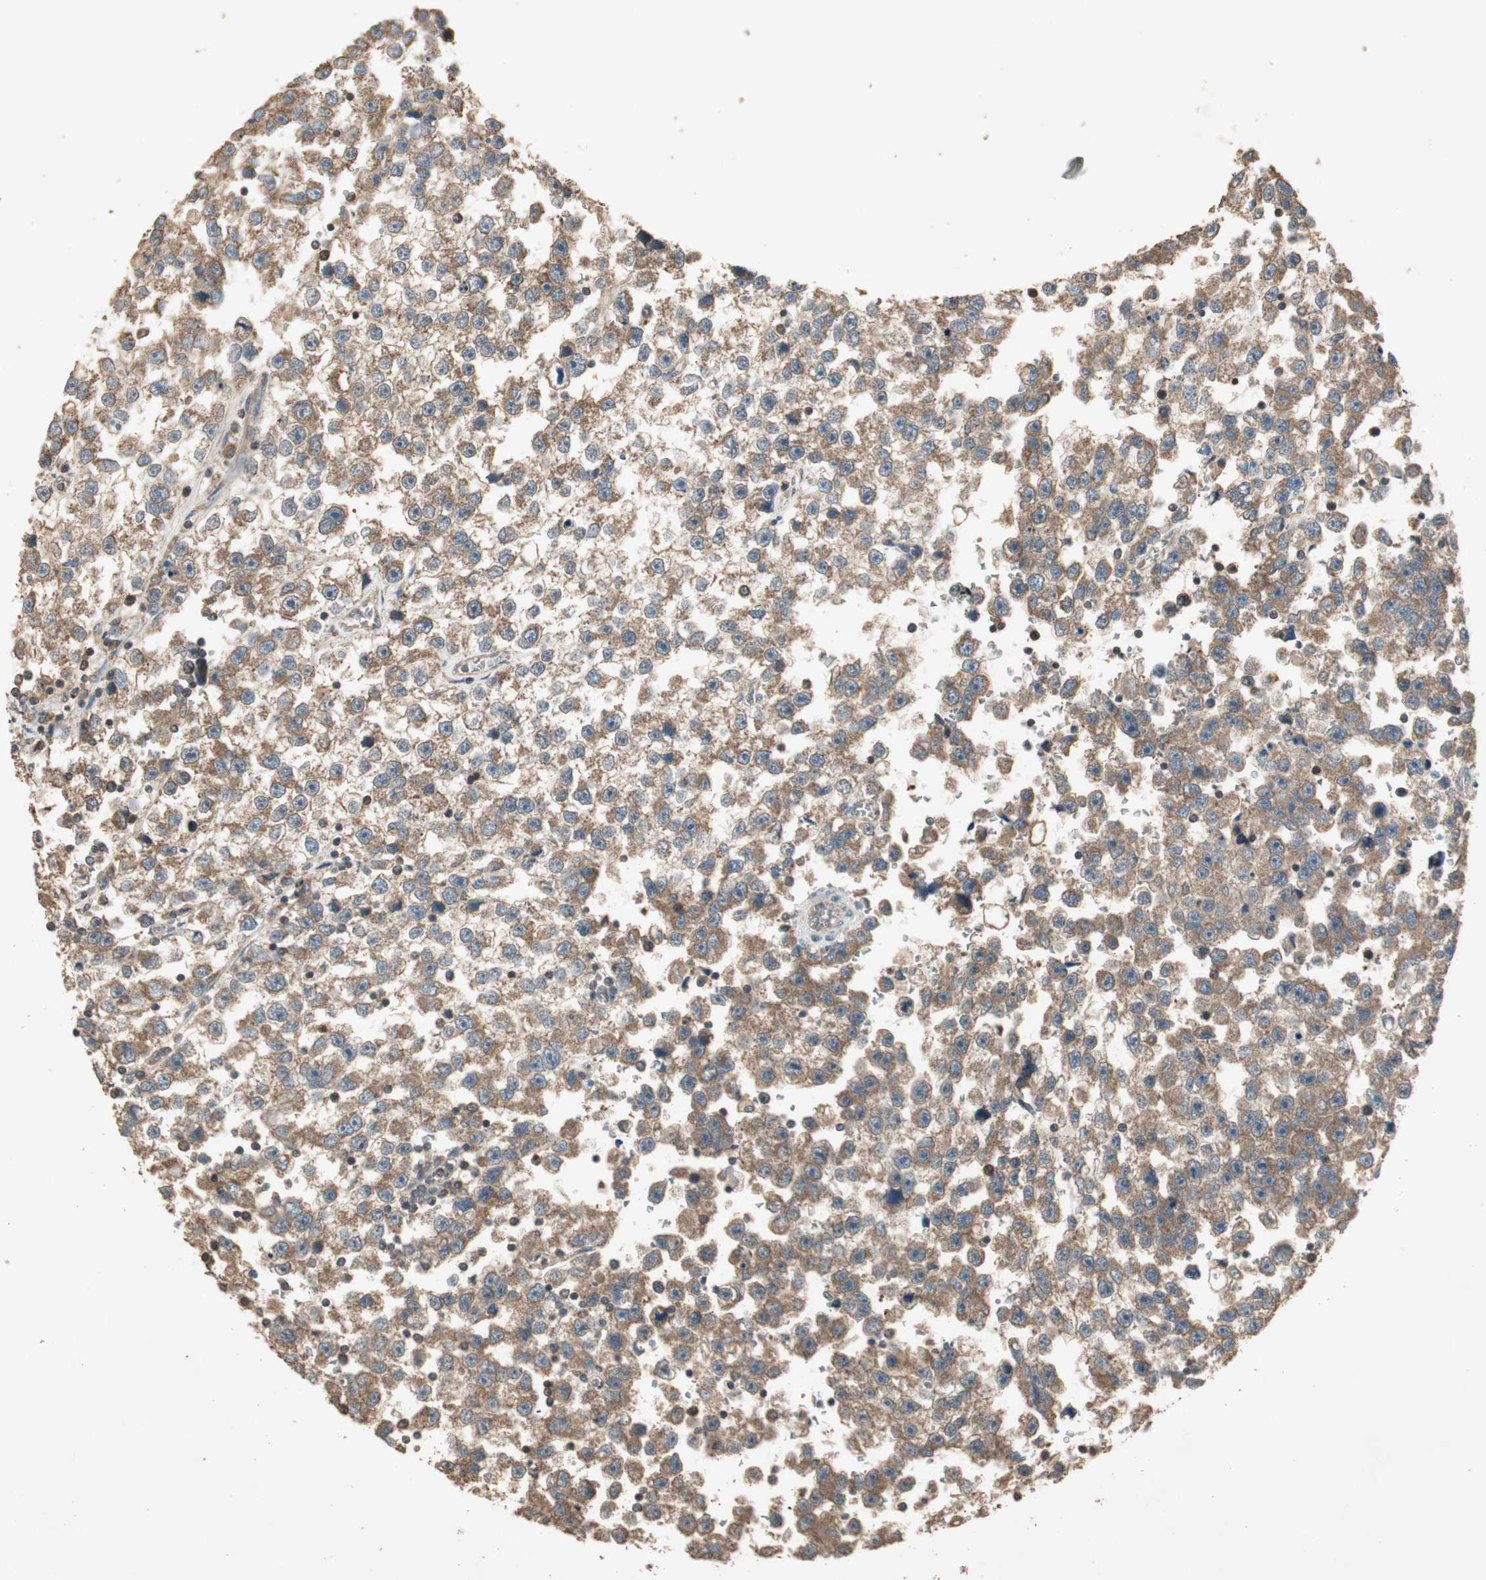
{"staining": {"intensity": "moderate", "quantity": ">75%", "location": "cytoplasmic/membranous"}, "tissue": "testis cancer", "cell_type": "Tumor cells", "image_type": "cancer", "snomed": [{"axis": "morphology", "description": "Seminoma, NOS"}, {"axis": "topography", "description": "Testis"}], "caption": "Human testis cancer stained with a brown dye reveals moderate cytoplasmic/membranous positive staining in approximately >75% of tumor cells.", "gene": "UBAC1", "patient": {"sex": "male", "age": 33}}